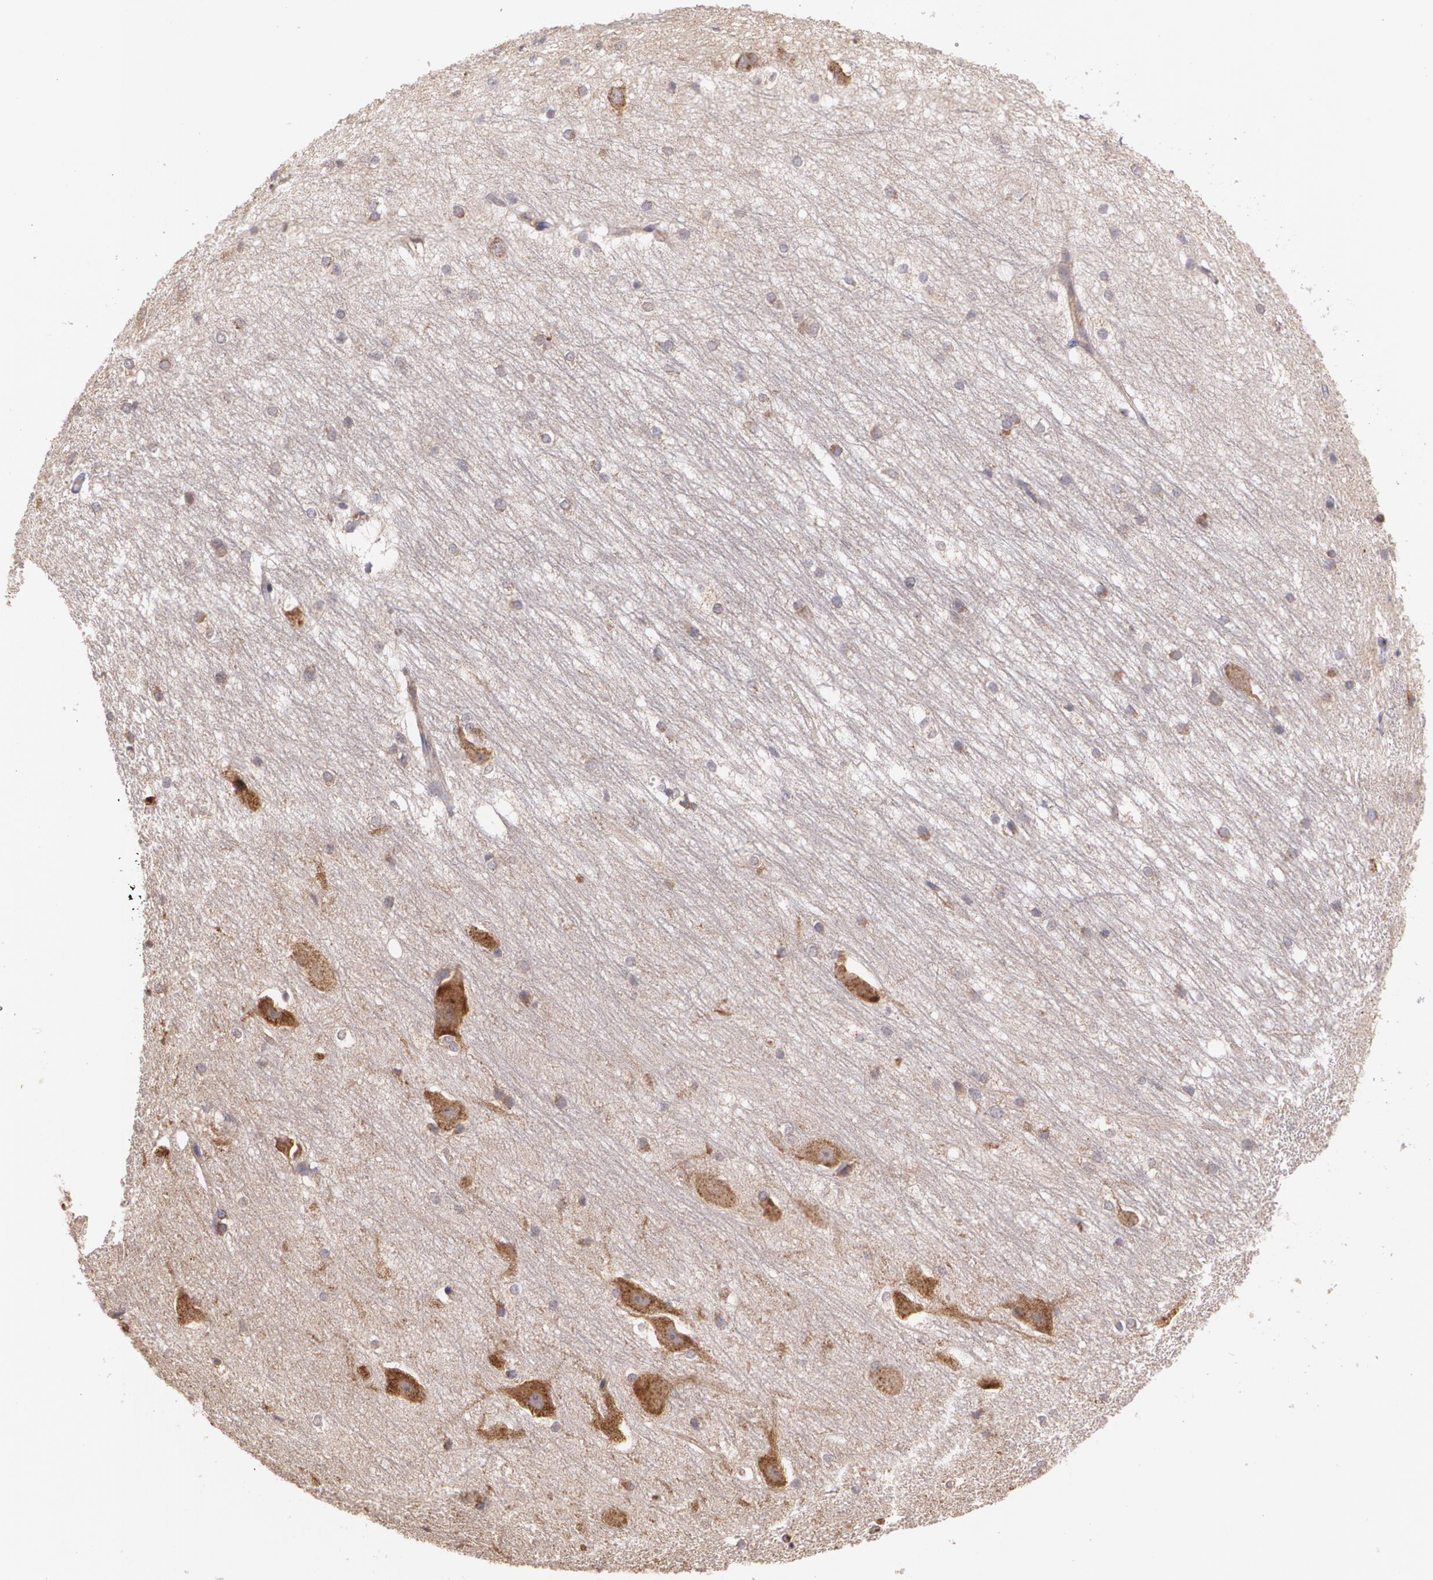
{"staining": {"intensity": "moderate", "quantity": "<25%", "location": "cytoplasmic/membranous"}, "tissue": "hippocampus", "cell_type": "Glial cells", "image_type": "normal", "snomed": [{"axis": "morphology", "description": "Normal tissue, NOS"}, {"axis": "topography", "description": "Hippocampus"}], "caption": "Immunohistochemistry (DAB (3,3'-diaminobenzidine)) staining of benign hippocampus exhibits moderate cytoplasmic/membranous protein positivity in about <25% of glial cells.", "gene": "ECE1", "patient": {"sex": "female", "age": 19}}